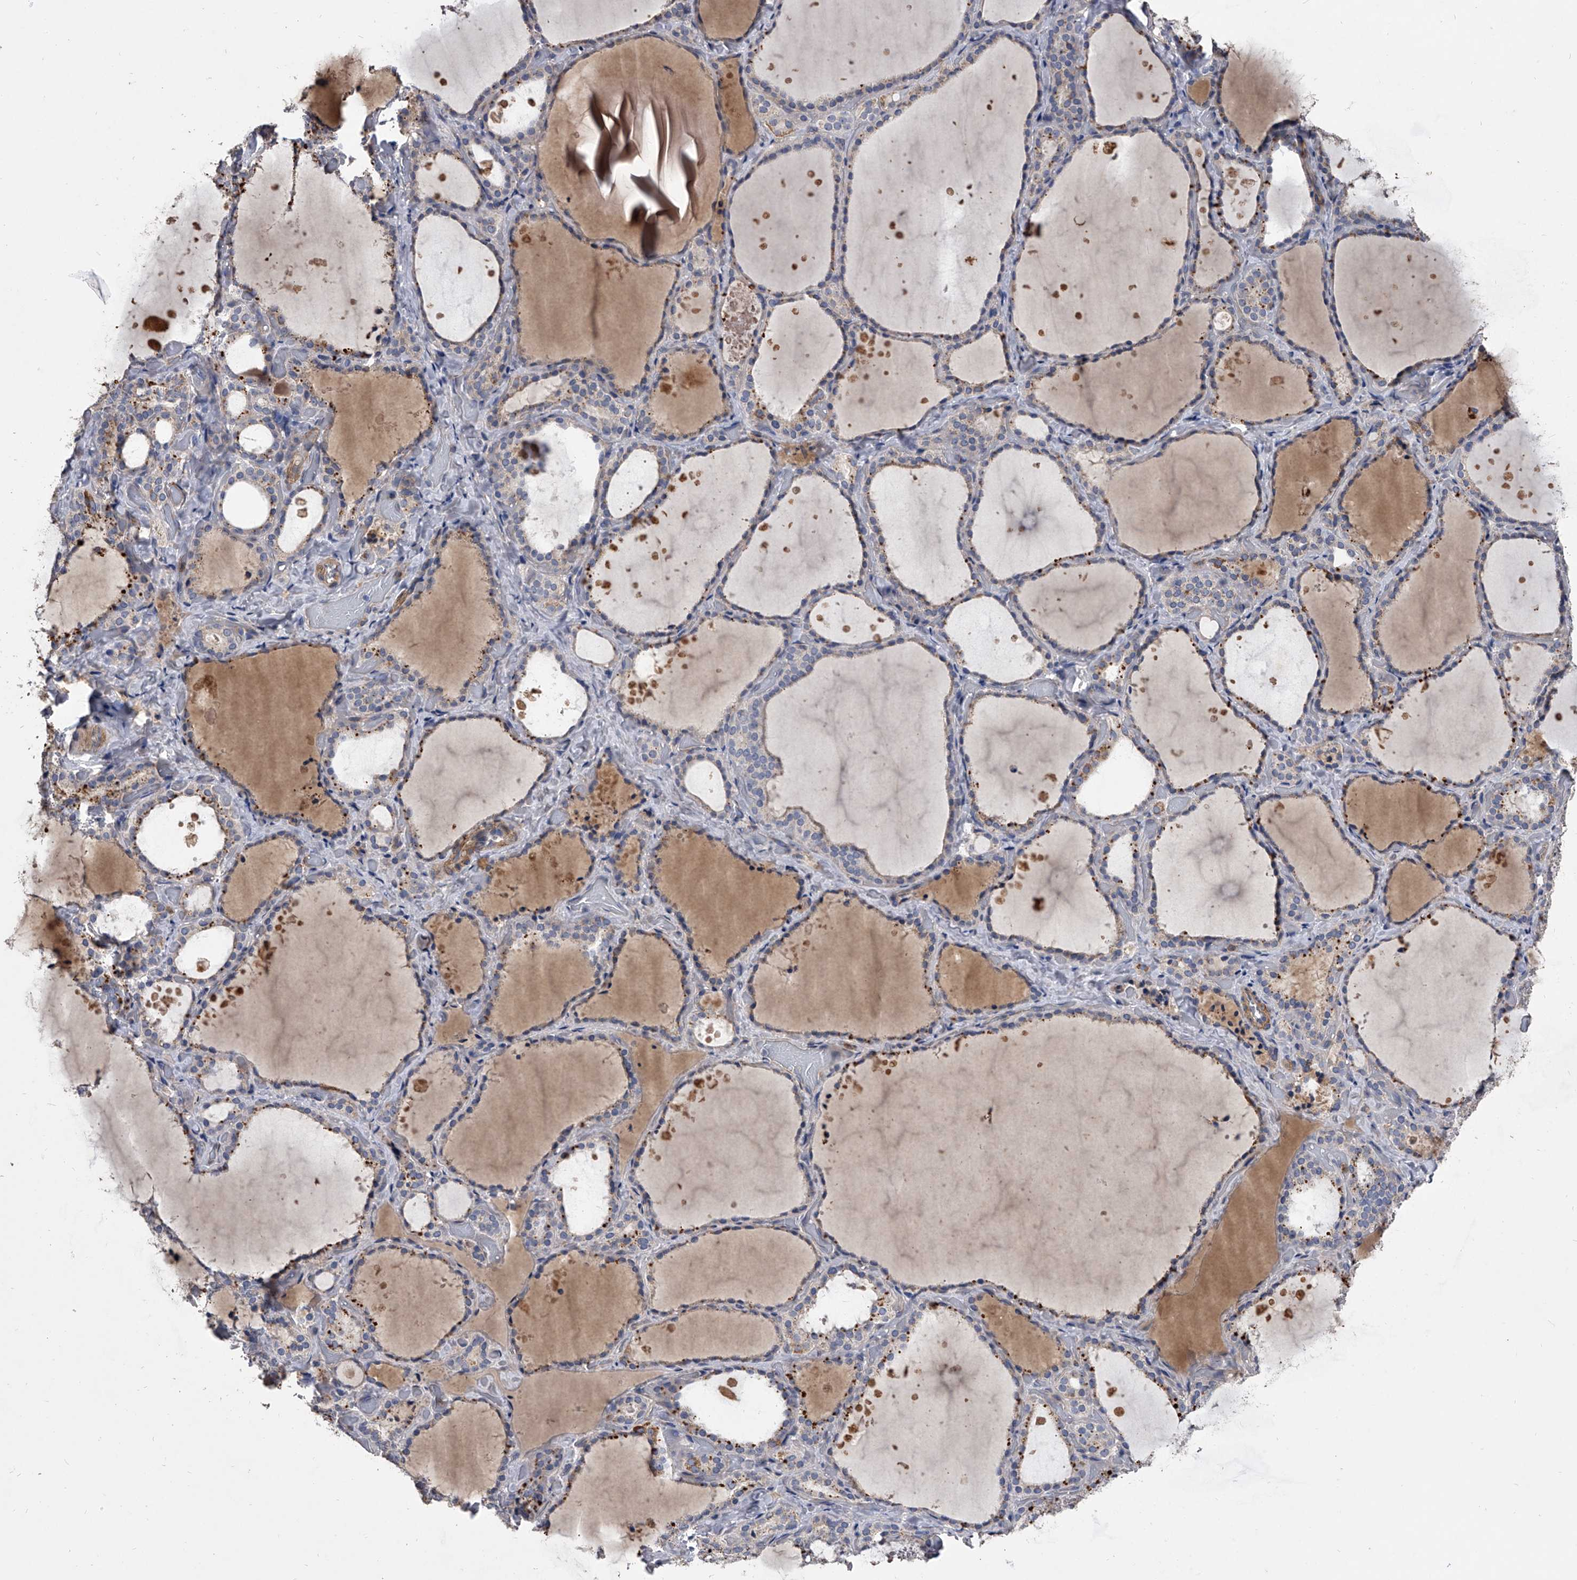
{"staining": {"intensity": "moderate", "quantity": "<25%", "location": "cytoplasmic/membranous"}, "tissue": "thyroid gland", "cell_type": "Glandular cells", "image_type": "normal", "snomed": [{"axis": "morphology", "description": "Normal tissue, NOS"}, {"axis": "topography", "description": "Thyroid gland"}], "caption": "This micrograph demonstrates IHC staining of normal human thyroid gland, with low moderate cytoplasmic/membranous positivity in approximately <25% of glandular cells.", "gene": "NRP1", "patient": {"sex": "female", "age": 44}}